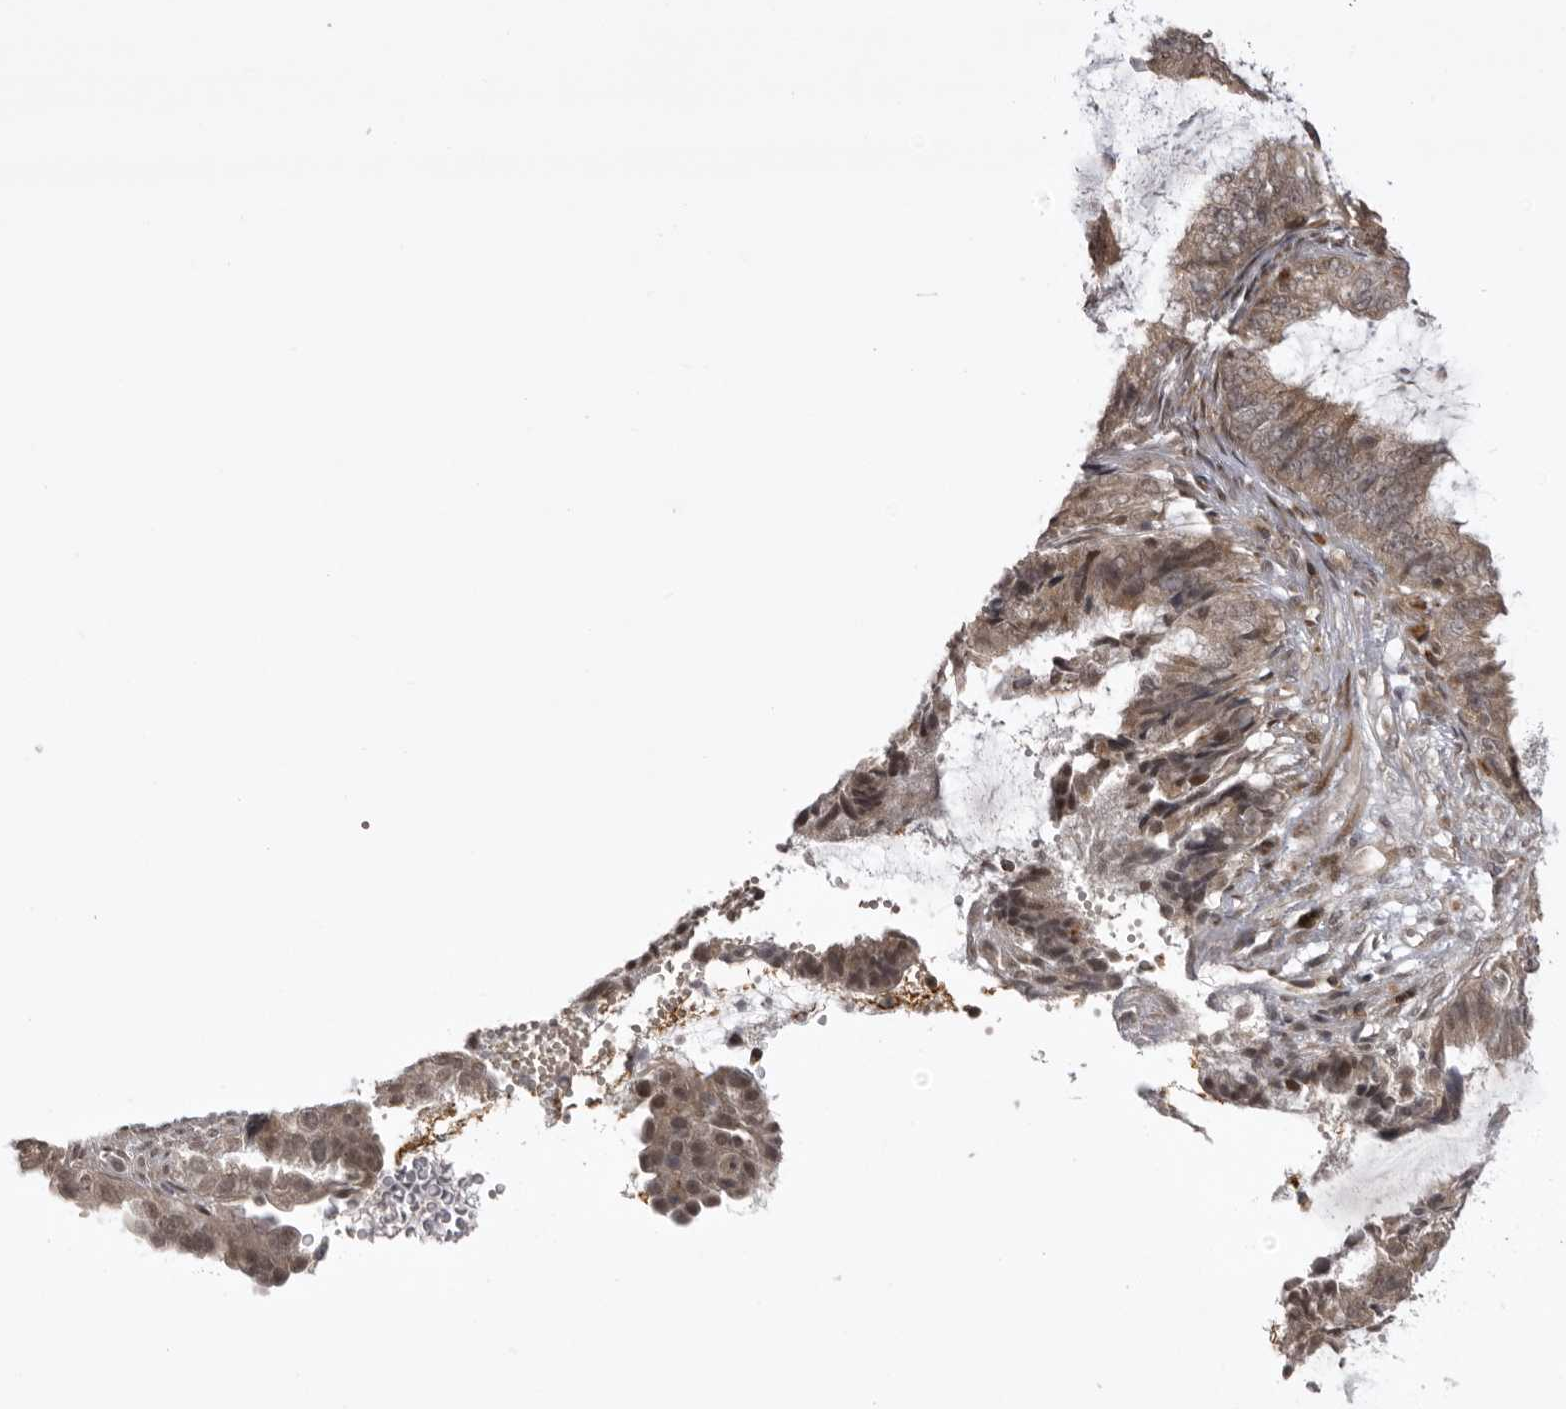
{"staining": {"intensity": "weak", "quantity": "<25%", "location": "cytoplasmic/membranous"}, "tissue": "endometrial cancer", "cell_type": "Tumor cells", "image_type": "cancer", "snomed": [{"axis": "morphology", "description": "Adenocarcinoma, NOS"}, {"axis": "topography", "description": "Endometrium"}], "caption": "Endometrial cancer (adenocarcinoma) was stained to show a protein in brown. There is no significant staining in tumor cells.", "gene": "C1orf109", "patient": {"sex": "female", "age": 49}}